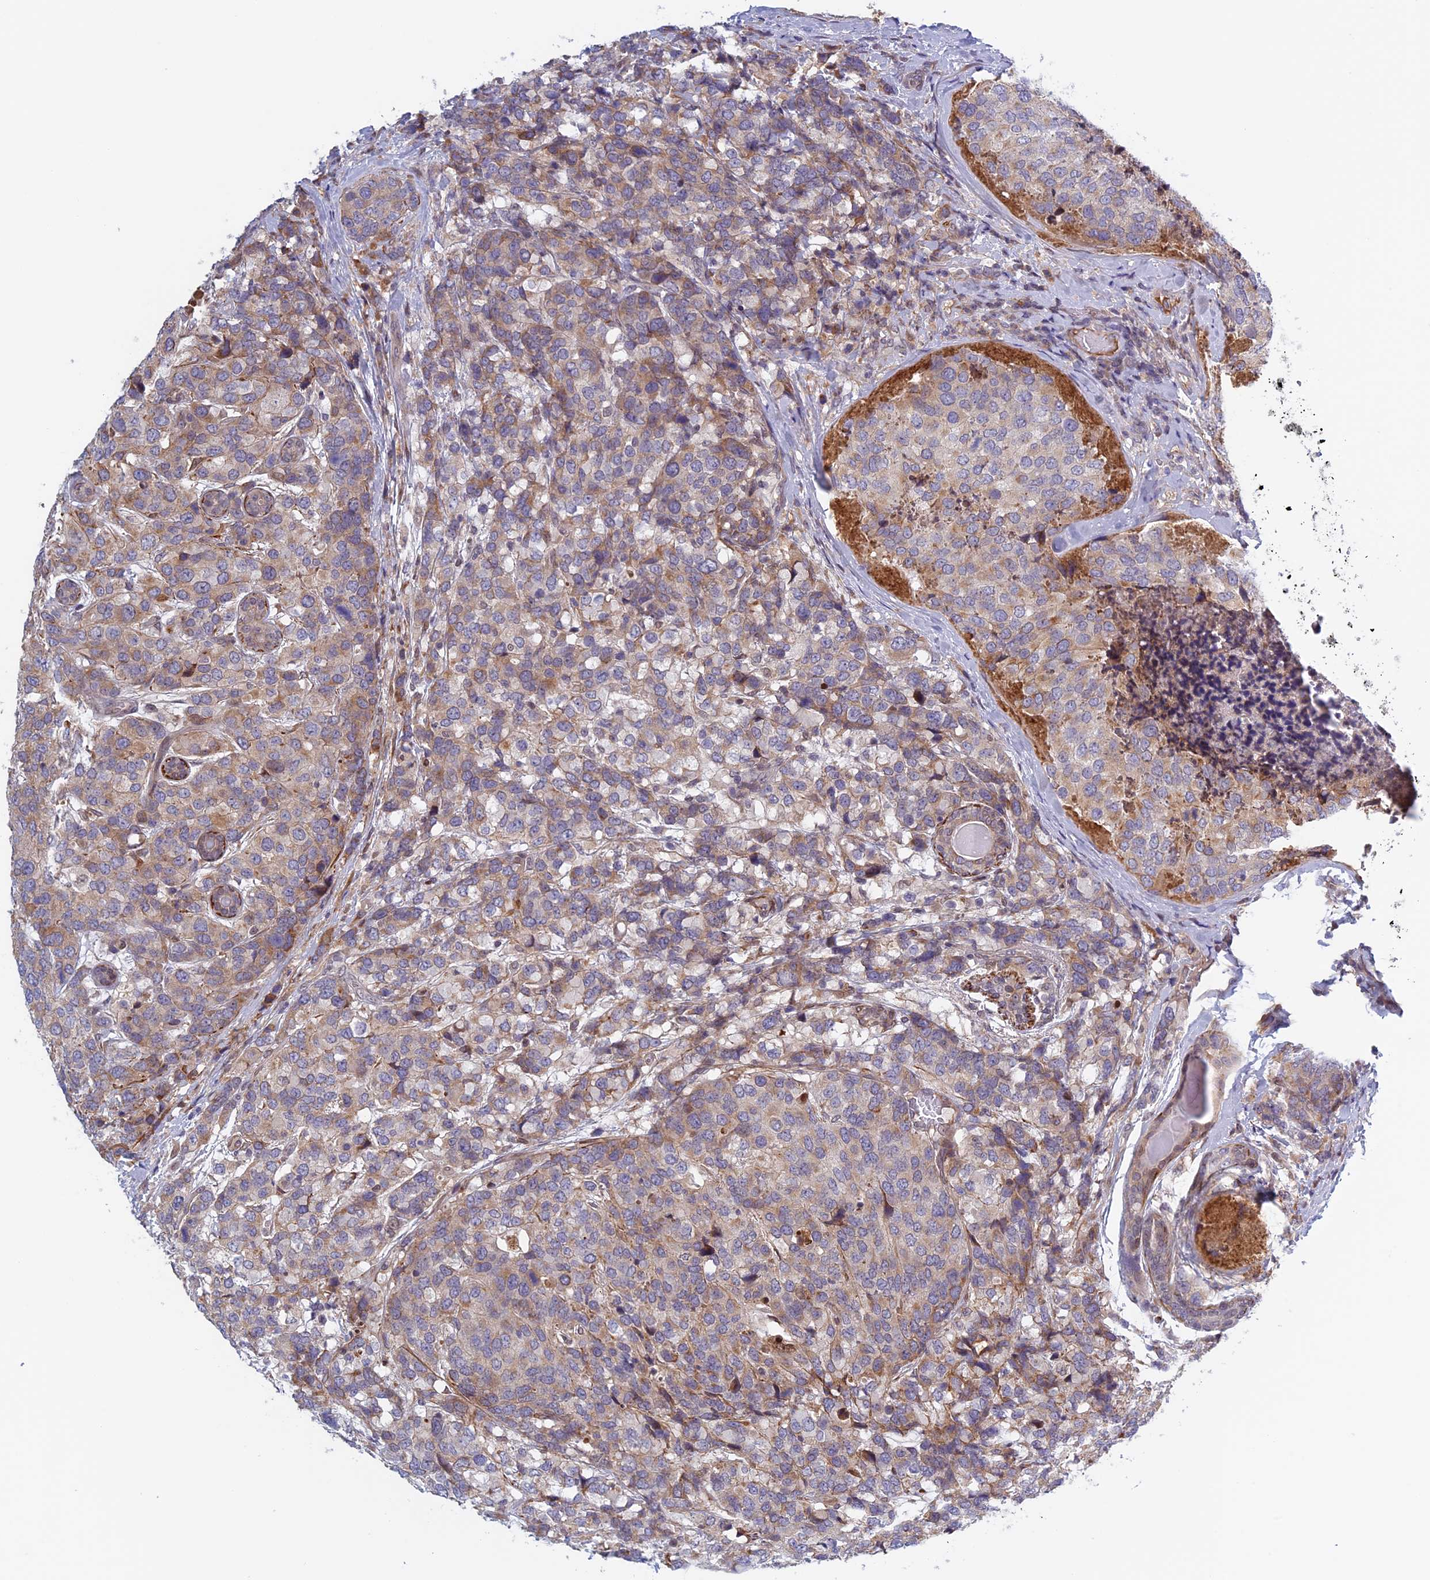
{"staining": {"intensity": "moderate", "quantity": "25%-75%", "location": "cytoplasmic/membranous"}, "tissue": "breast cancer", "cell_type": "Tumor cells", "image_type": "cancer", "snomed": [{"axis": "morphology", "description": "Lobular carcinoma"}, {"axis": "topography", "description": "Breast"}], "caption": "Immunohistochemistry (DAB (3,3'-diaminobenzidine)) staining of breast cancer reveals moderate cytoplasmic/membranous protein positivity in about 25%-75% of tumor cells. (IHC, brightfield microscopy, high magnification).", "gene": "FADS1", "patient": {"sex": "female", "age": 59}}